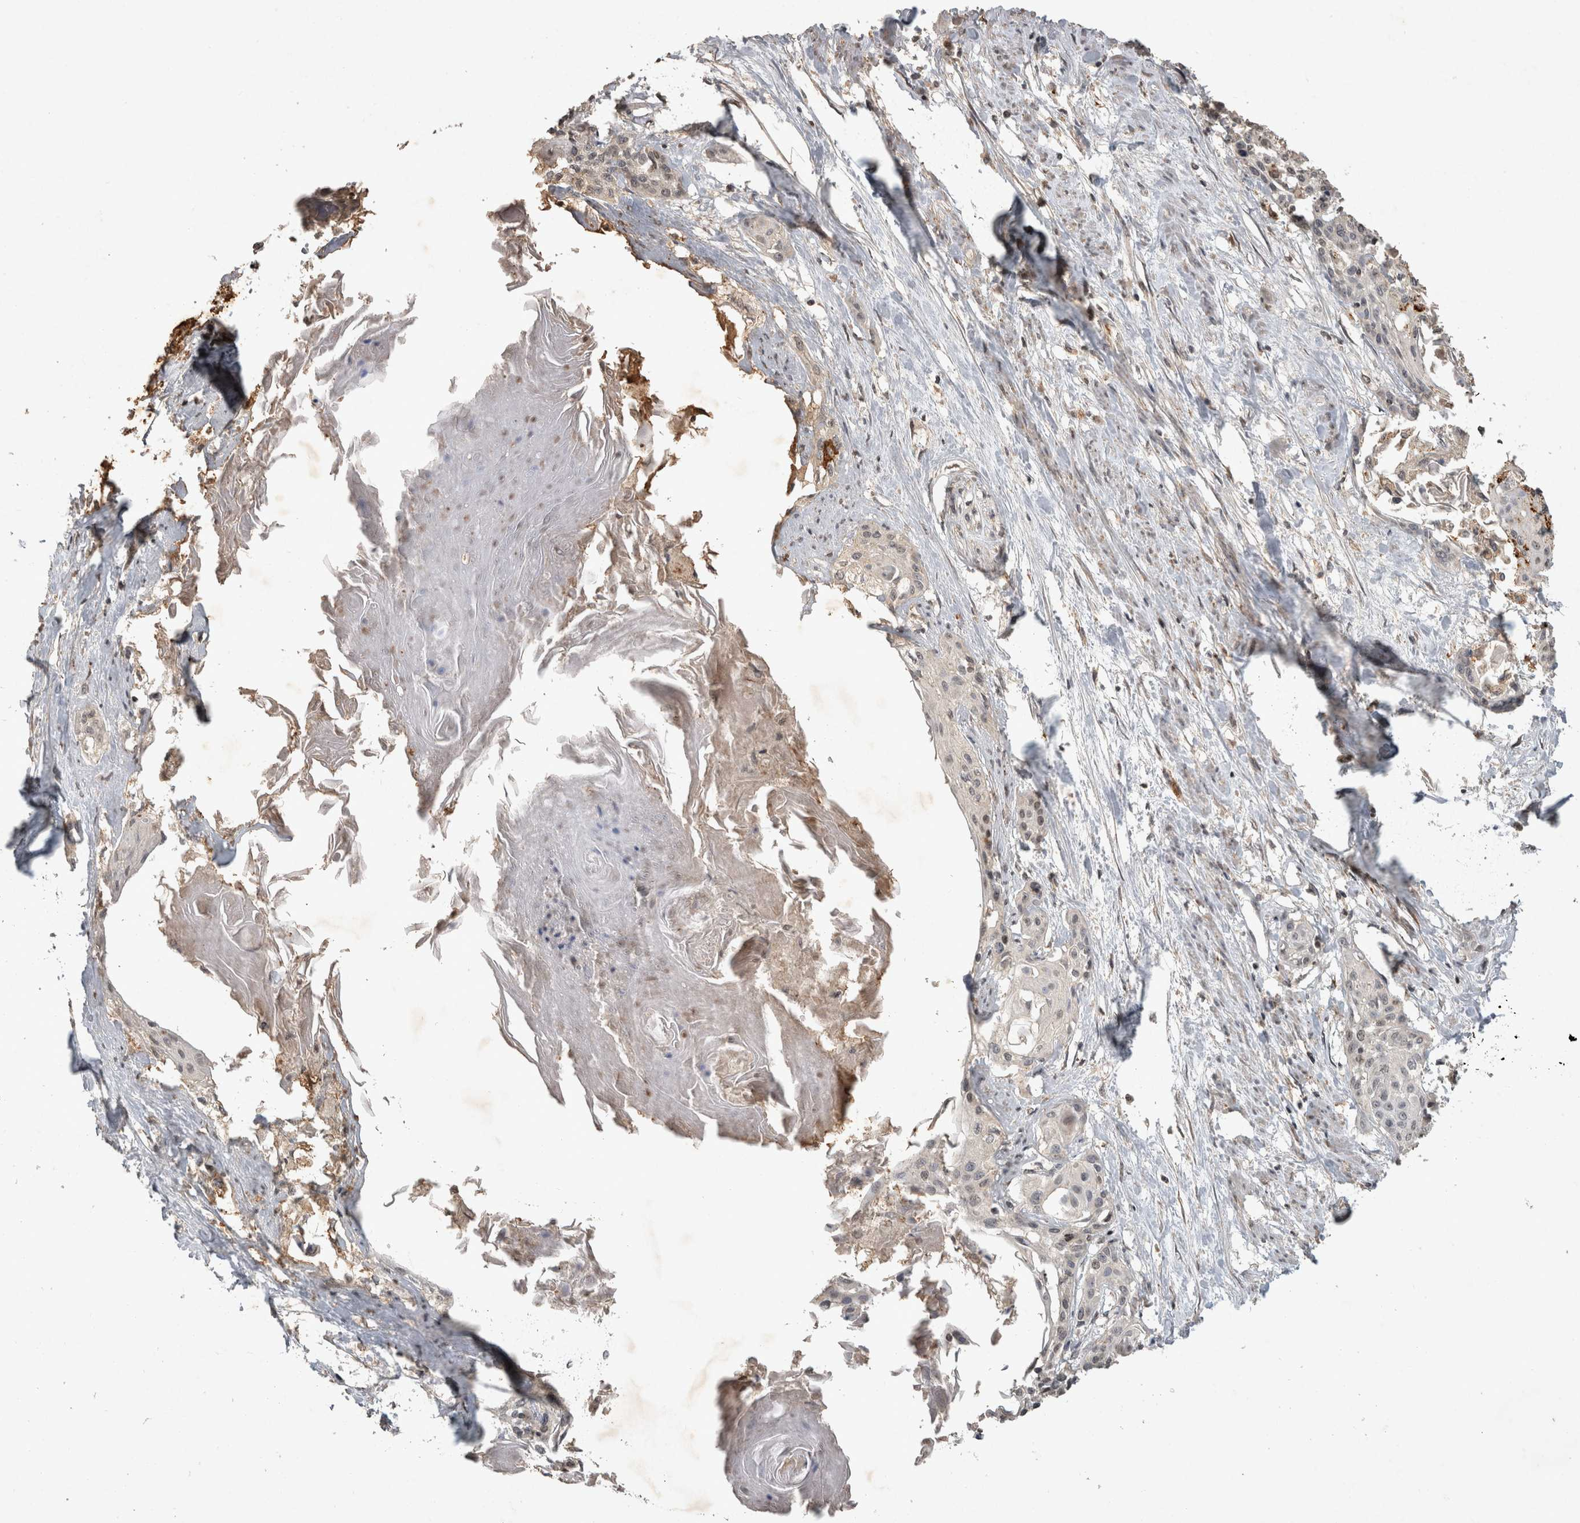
{"staining": {"intensity": "negative", "quantity": "none", "location": "none"}, "tissue": "cervical cancer", "cell_type": "Tumor cells", "image_type": "cancer", "snomed": [{"axis": "morphology", "description": "Squamous cell carcinoma, NOS"}, {"axis": "topography", "description": "Cervix"}], "caption": "Immunohistochemical staining of squamous cell carcinoma (cervical) shows no significant expression in tumor cells.", "gene": "HRK", "patient": {"sex": "female", "age": 57}}